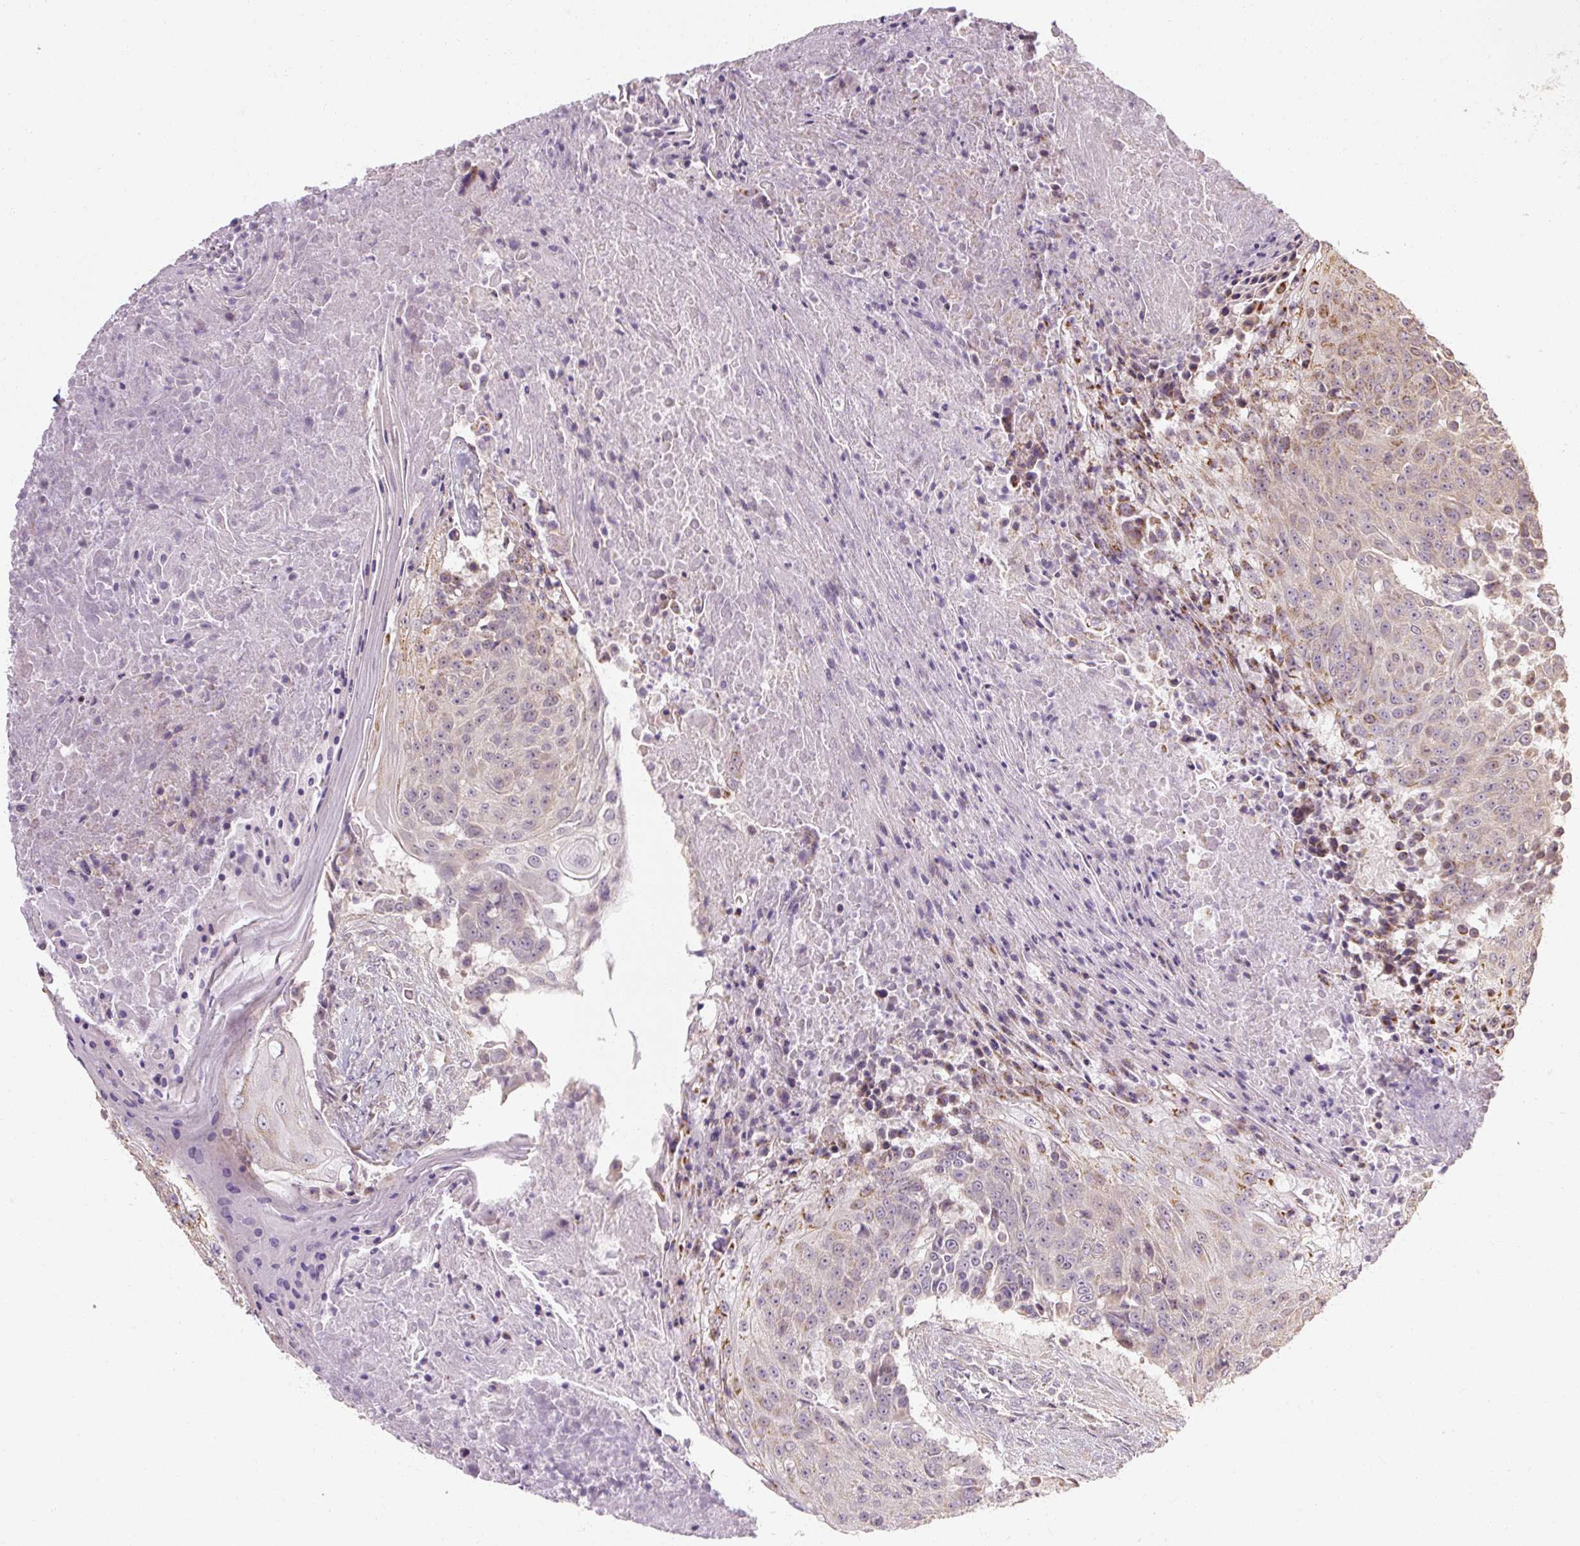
{"staining": {"intensity": "weak", "quantity": "<25%", "location": "cytoplasmic/membranous"}, "tissue": "urothelial cancer", "cell_type": "Tumor cells", "image_type": "cancer", "snomed": [{"axis": "morphology", "description": "Urothelial carcinoma, High grade"}, {"axis": "topography", "description": "Urinary bladder"}], "caption": "Immunohistochemistry (IHC) image of neoplastic tissue: human urothelial cancer stained with DAB displays no significant protein staining in tumor cells.", "gene": "RB1CC1", "patient": {"sex": "female", "age": 63}}